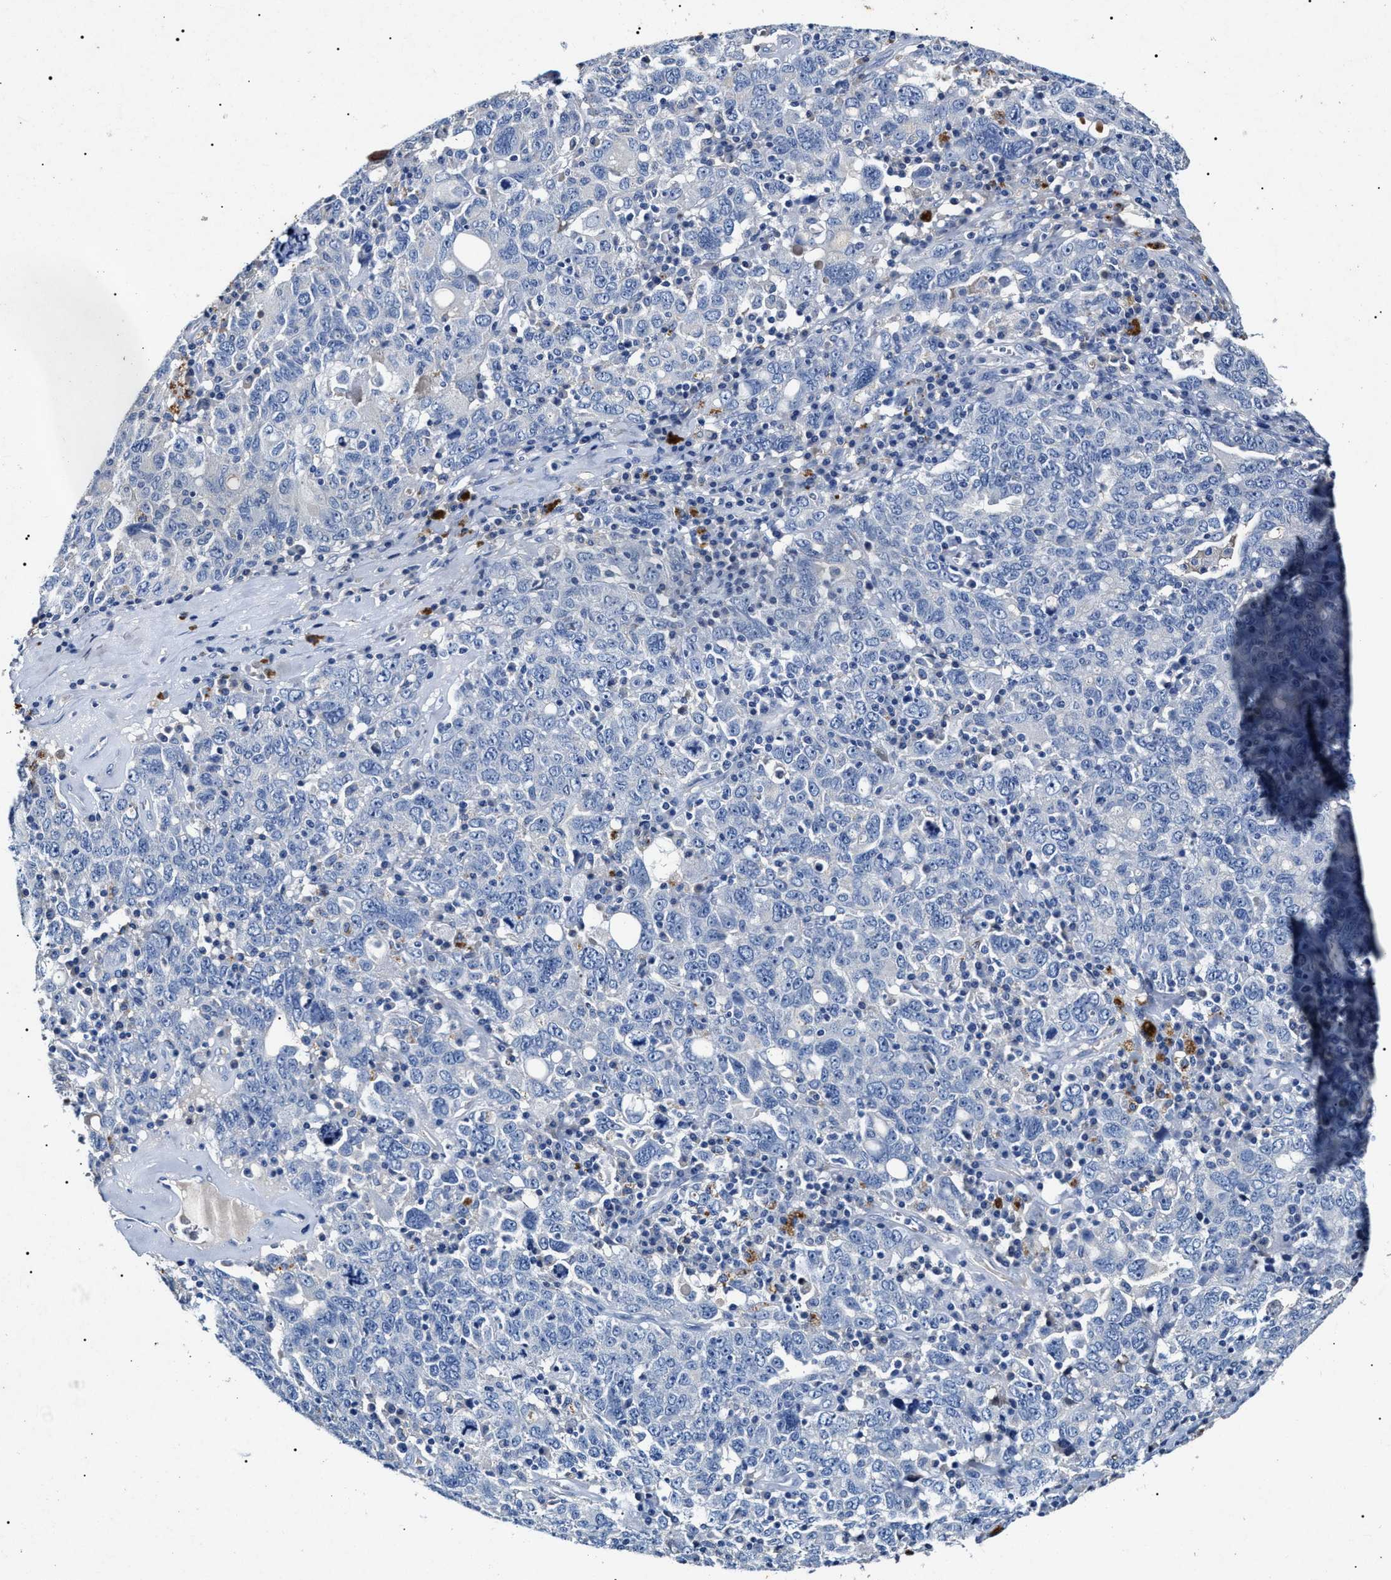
{"staining": {"intensity": "negative", "quantity": "none", "location": "none"}, "tissue": "ovarian cancer", "cell_type": "Tumor cells", "image_type": "cancer", "snomed": [{"axis": "morphology", "description": "Carcinoma, endometroid"}, {"axis": "topography", "description": "Ovary"}], "caption": "DAB immunohistochemical staining of human endometroid carcinoma (ovarian) demonstrates no significant staining in tumor cells.", "gene": "LRRC8E", "patient": {"sex": "female", "age": 62}}